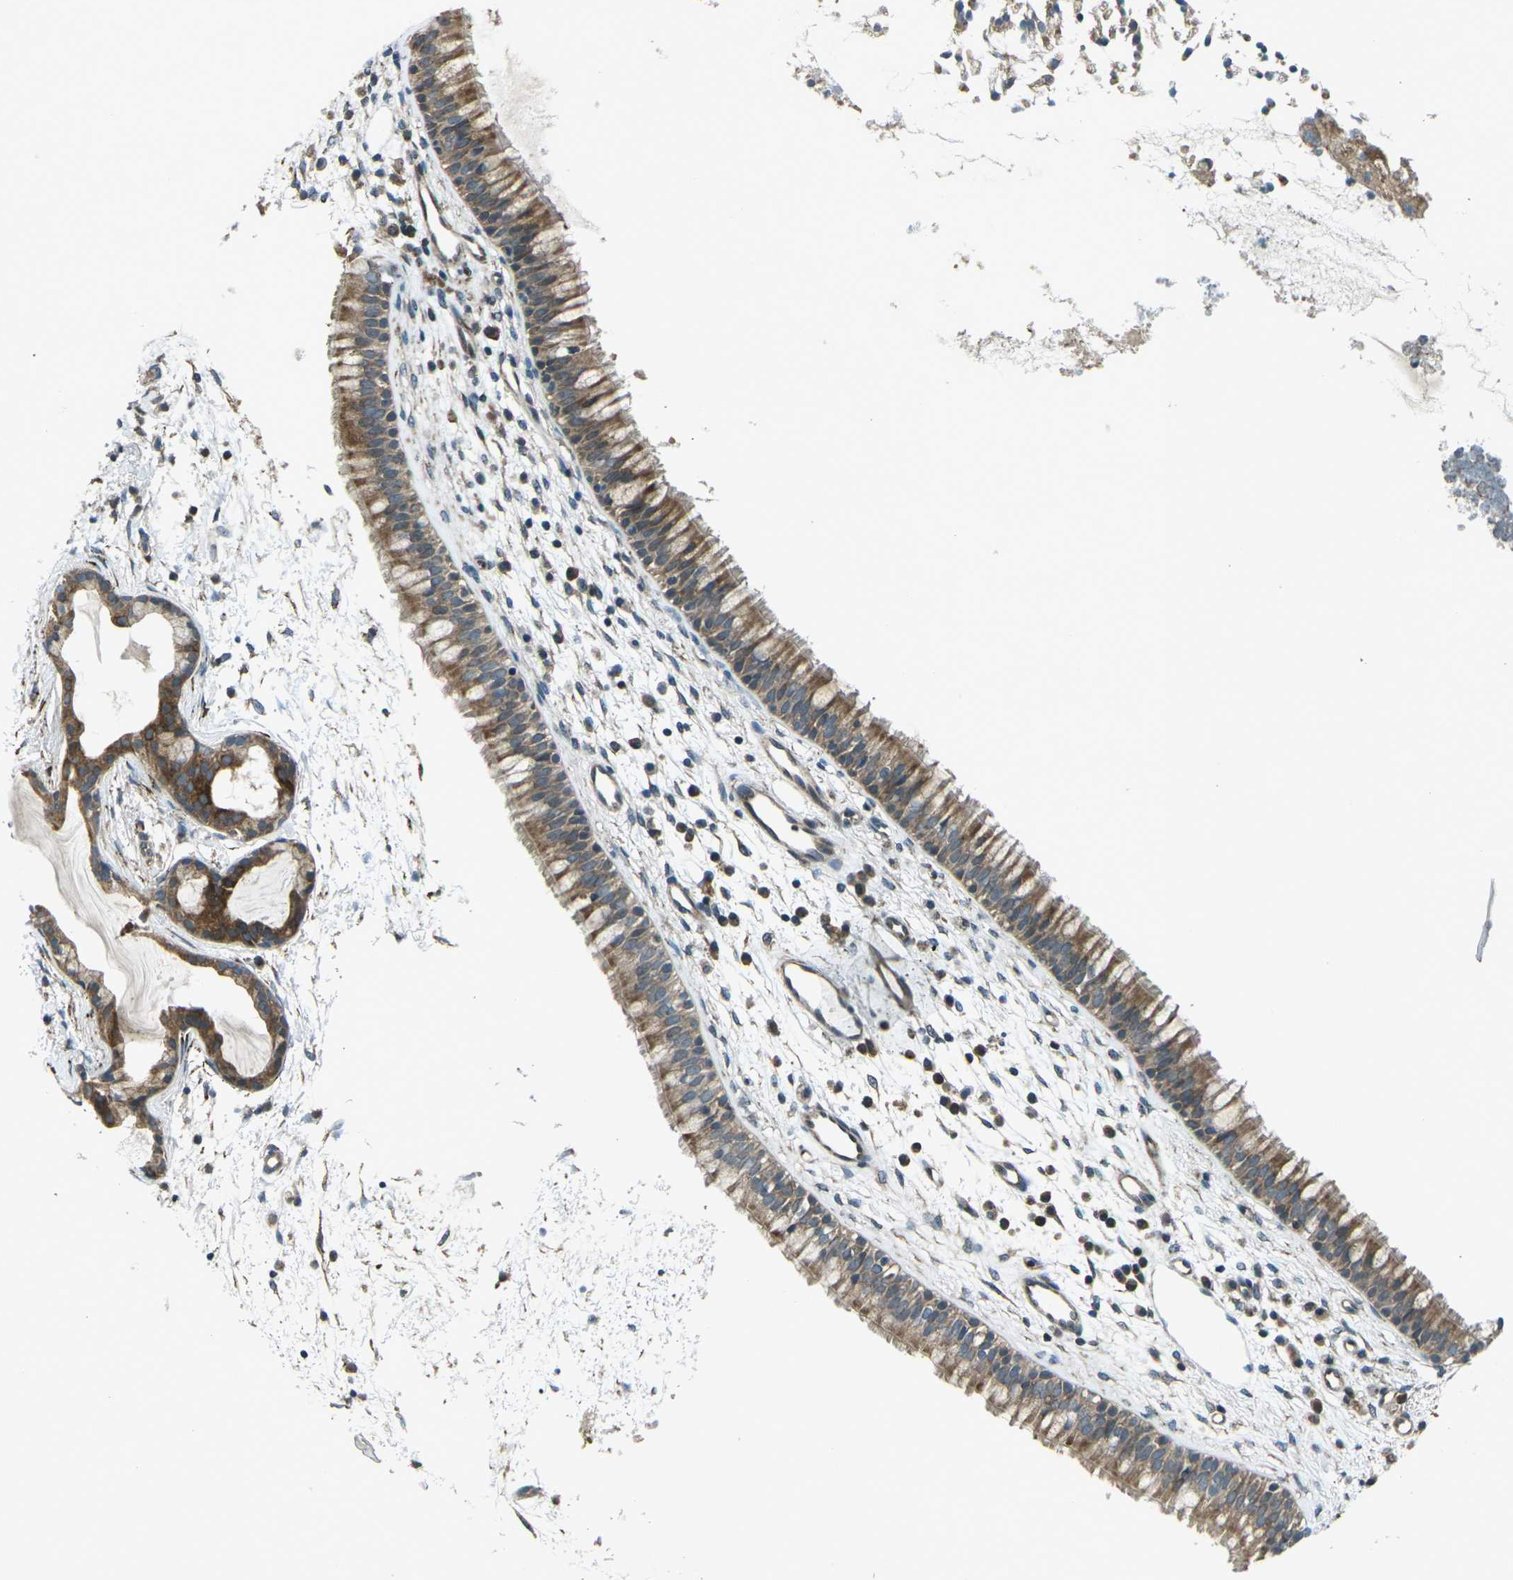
{"staining": {"intensity": "moderate", "quantity": ">75%", "location": "cytoplasmic/membranous"}, "tissue": "nasopharynx", "cell_type": "Respiratory epithelial cells", "image_type": "normal", "snomed": [{"axis": "morphology", "description": "Normal tissue, NOS"}, {"axis": "topography", "description": "Nasopharynx"}], "caption": "Protein staining demonstrates moderate cytoplasmic/membranous positivity in about >75% of respiratory epithelial cells in normal nasopharynx.", "gene": "LSMEM1", "patient": {"sex": "male", "age": 21}}